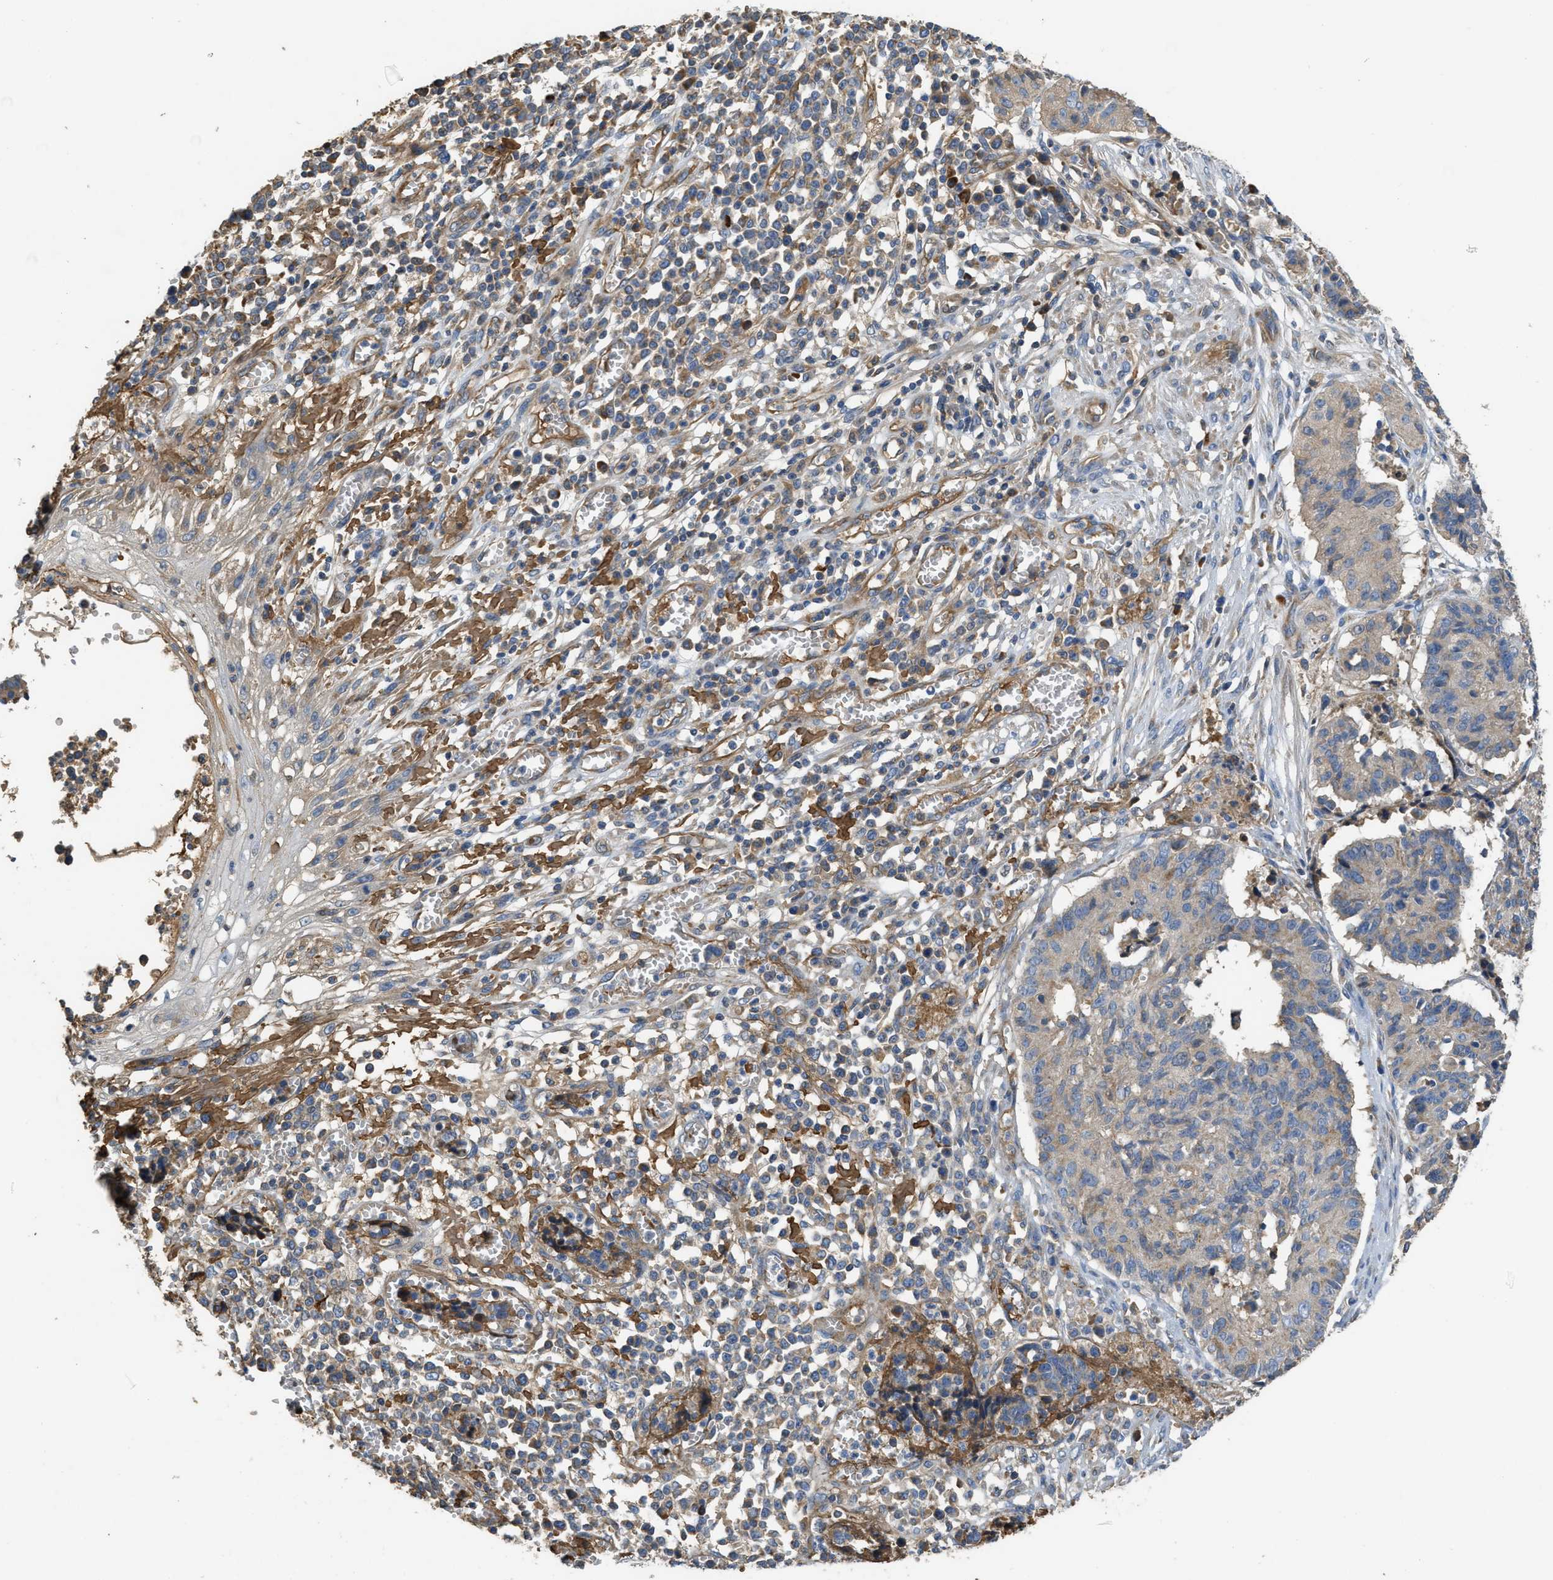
{"staining": {"intensity": "weak", "quantity": "<25%", "location": "cytoplasmic/membranous"}, "tissue": "cervical cancer", "cell_type": "Tumor cells", "image_type": "cancer", "snomed": [{"axis": "morphology", "description": "Squamous cell carcinoma, NOS"}, {"axis": "topography", "description": "Cervix"}], "caption": "Human cervical squamous cell carcinoma stained for a protein using immunohistochemistry (IHC) exhibits no expression in tumor cells.", "gene": "RIPK2", "patient": {"sex": "female", "age": 35}}